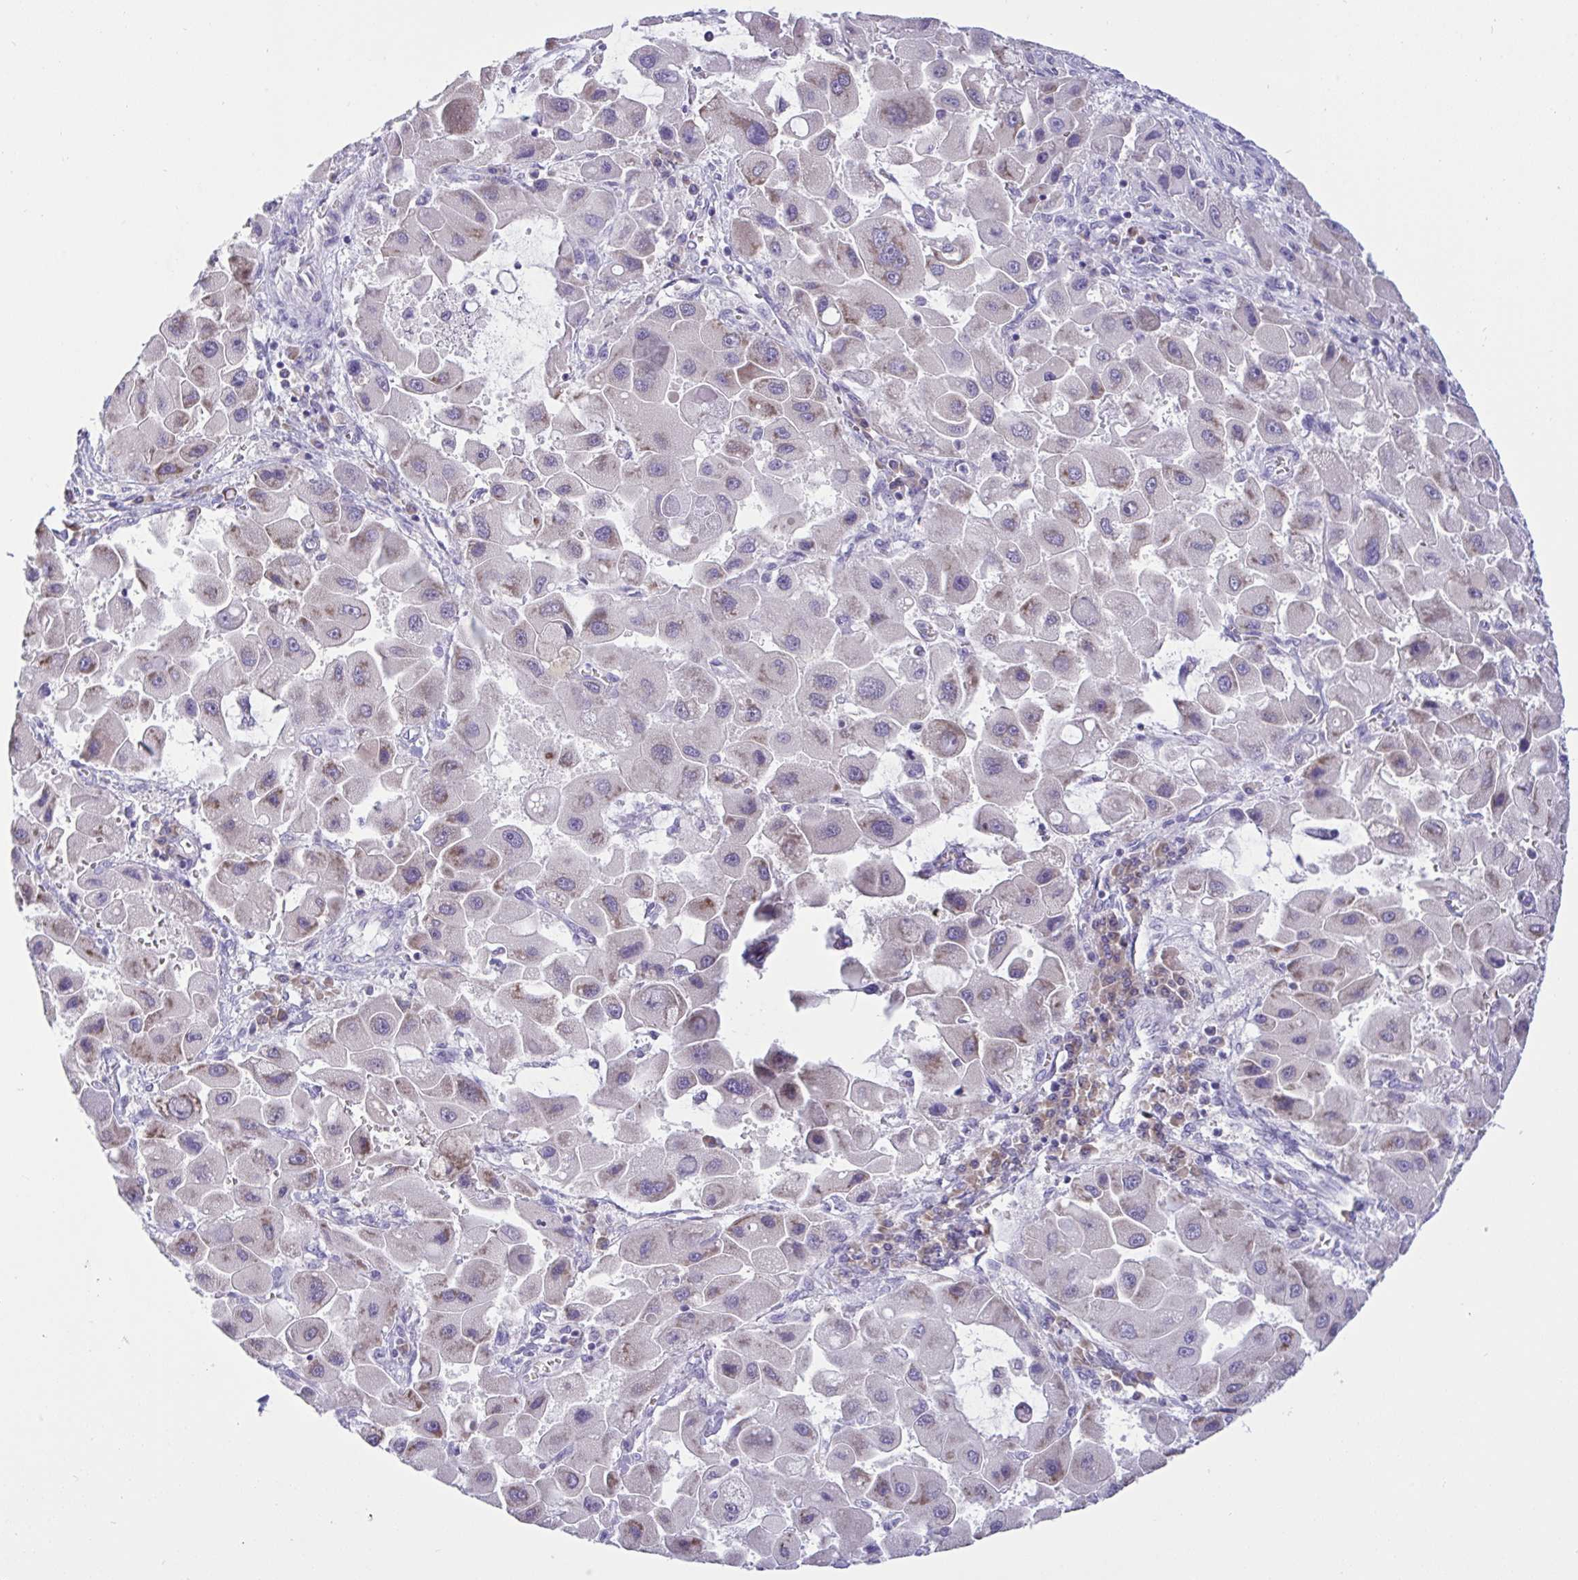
{"staining": {"intensity": "negative", "quantity": "none", "location": "none"}, "tissue": "liver cancer", "cell_type": "Tumor cells", "image_type": "cancer", "snomed": [{"axis": "morphology", "description": "Carcinoma, Hepatocellular, NOS"}, {"axis": "topography", "description": "Liver"}], "caption": "The immunohistochemistry histopathology image has no significant staining in tumor cells of liver cancer (hepatocellular carcinoma) tissue. Brightfield microscopy of IHC stained with DAB (brown) and hematoxylin (blue), captured at high magnification.", "gene": "TMEM41A", "patient": {"sex": "male", "age": 24}}